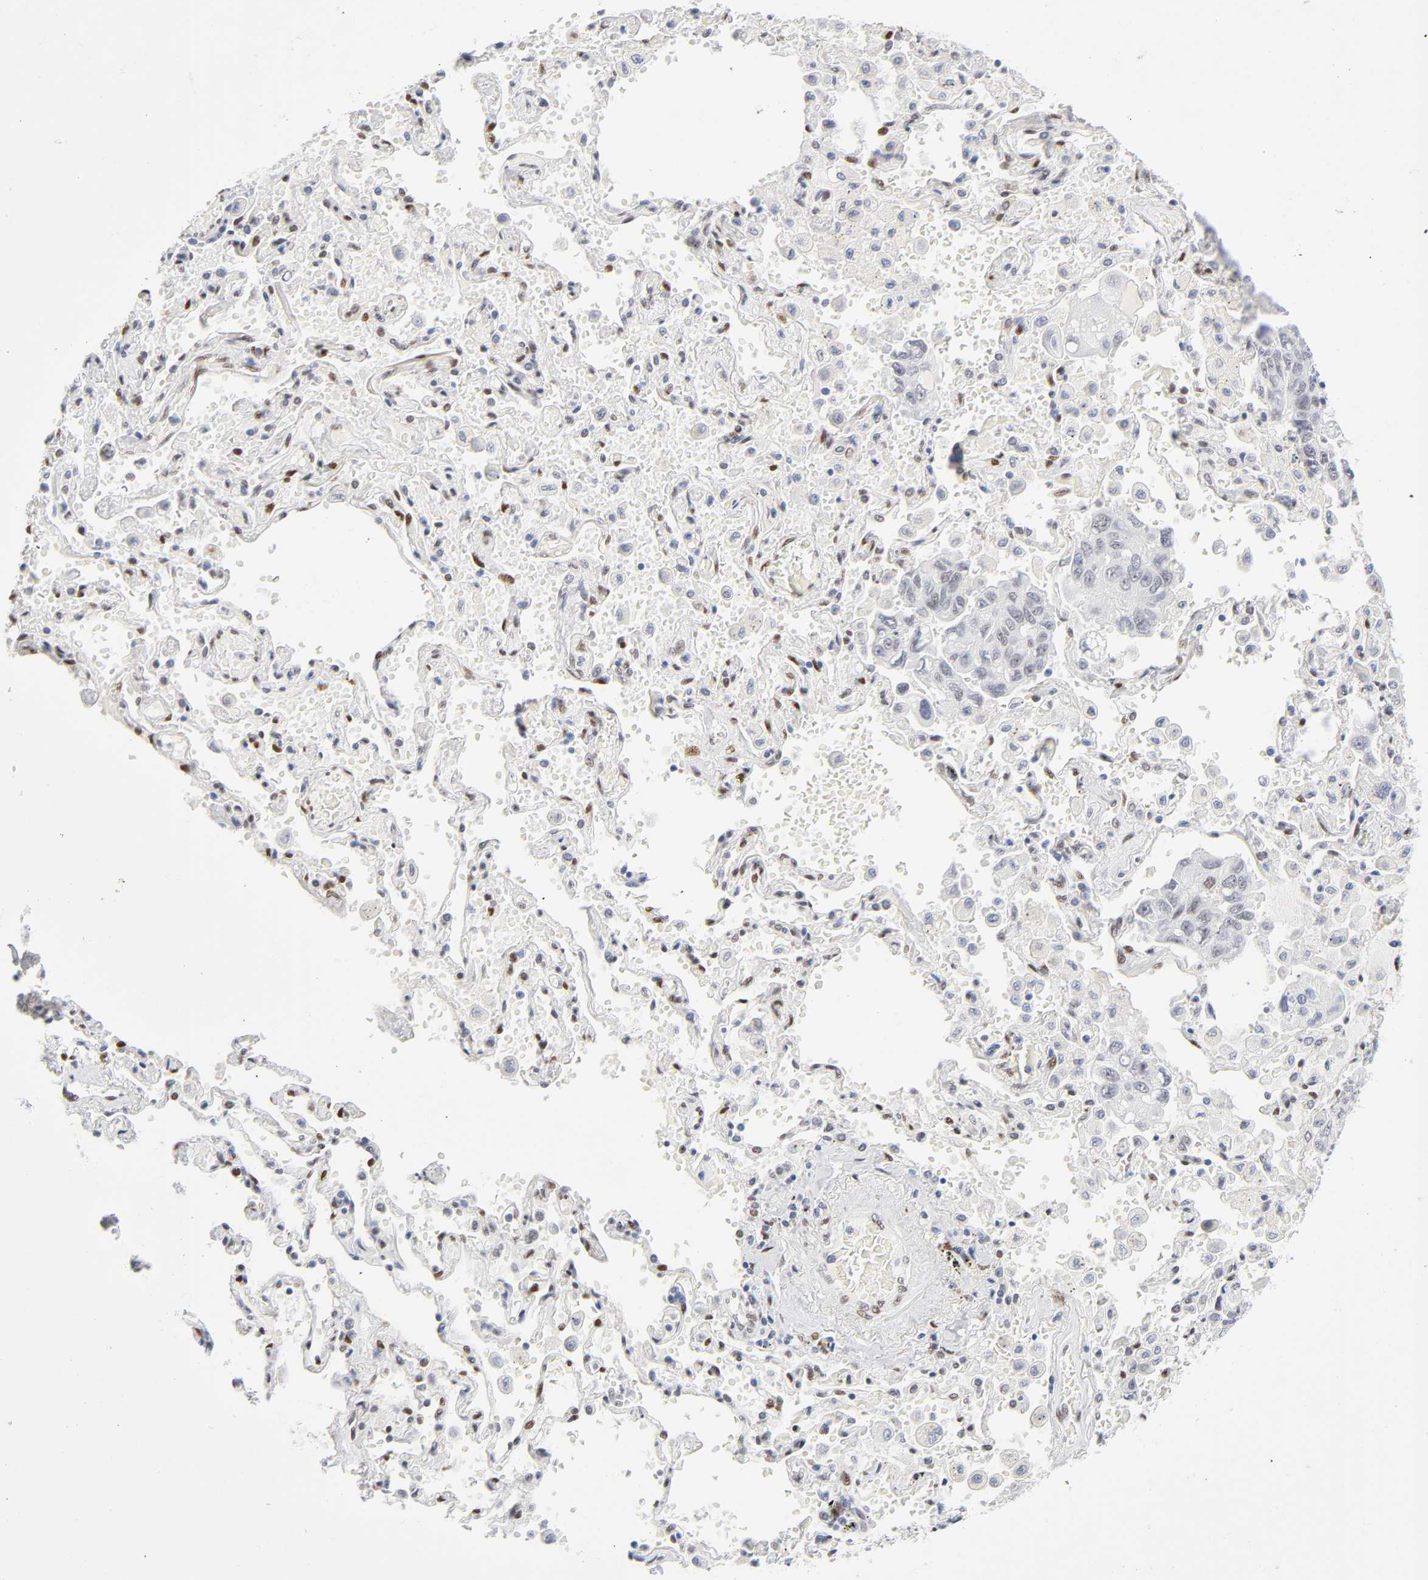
{"staining": {"intensity": "weak", "quantity": "25%-75%", "location": "nuclear"}, "tissue": "lung cancer", "cell_type": "Tumor cells", "image_type": "cancer", "snomed": [{"axis": "morphology", "description": "Adenocarcinoma, NOS"}, {"axis": "topography", "description": "Lung"}], "caption": "A brown stain highlights weak nuclear expression of a protein in human adenocarcinoma (lung) tumor cells.", "gene": "NFIC", "patient": {"sex": "male", "age": 64}}